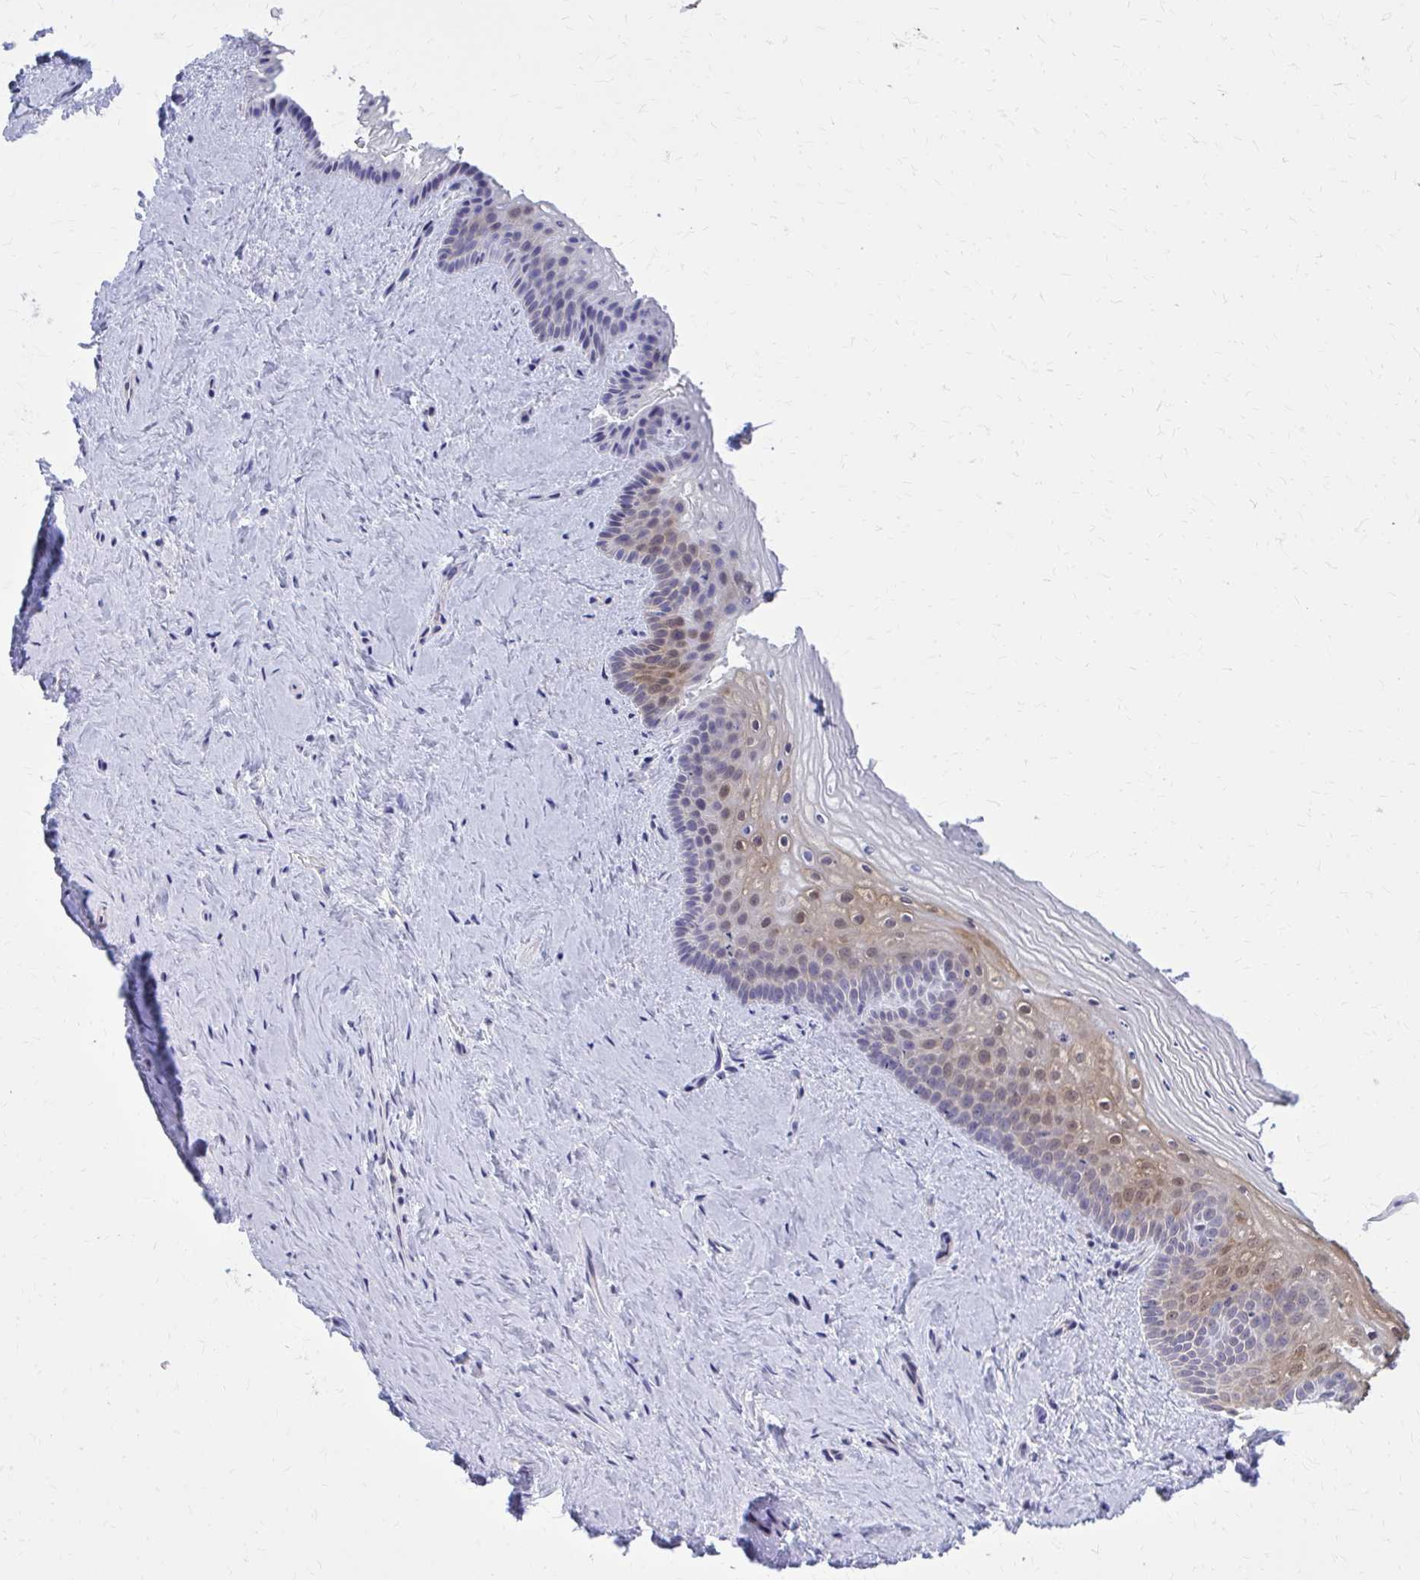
{"staining": {"intensity": "weak", "quantity": "<25%", "location": "cytoplasmic/membranous"}, "tissue": "vagina", "cell_type": "Squamous epithelial cells", "image_type": "normal", "snomed": [{"axis": "morphology", "description": "Normal tissue, NOS"}, {"axis": "topography", "description": "Vagina"}], "caption": "Immunohistochemistry (IHC) of normal human vagina exhibits no staining in squamous epithelial cells. Nuclei are stained in blue.", "gene": "DBI", "patient": {"sex": "female", "age": 45}}